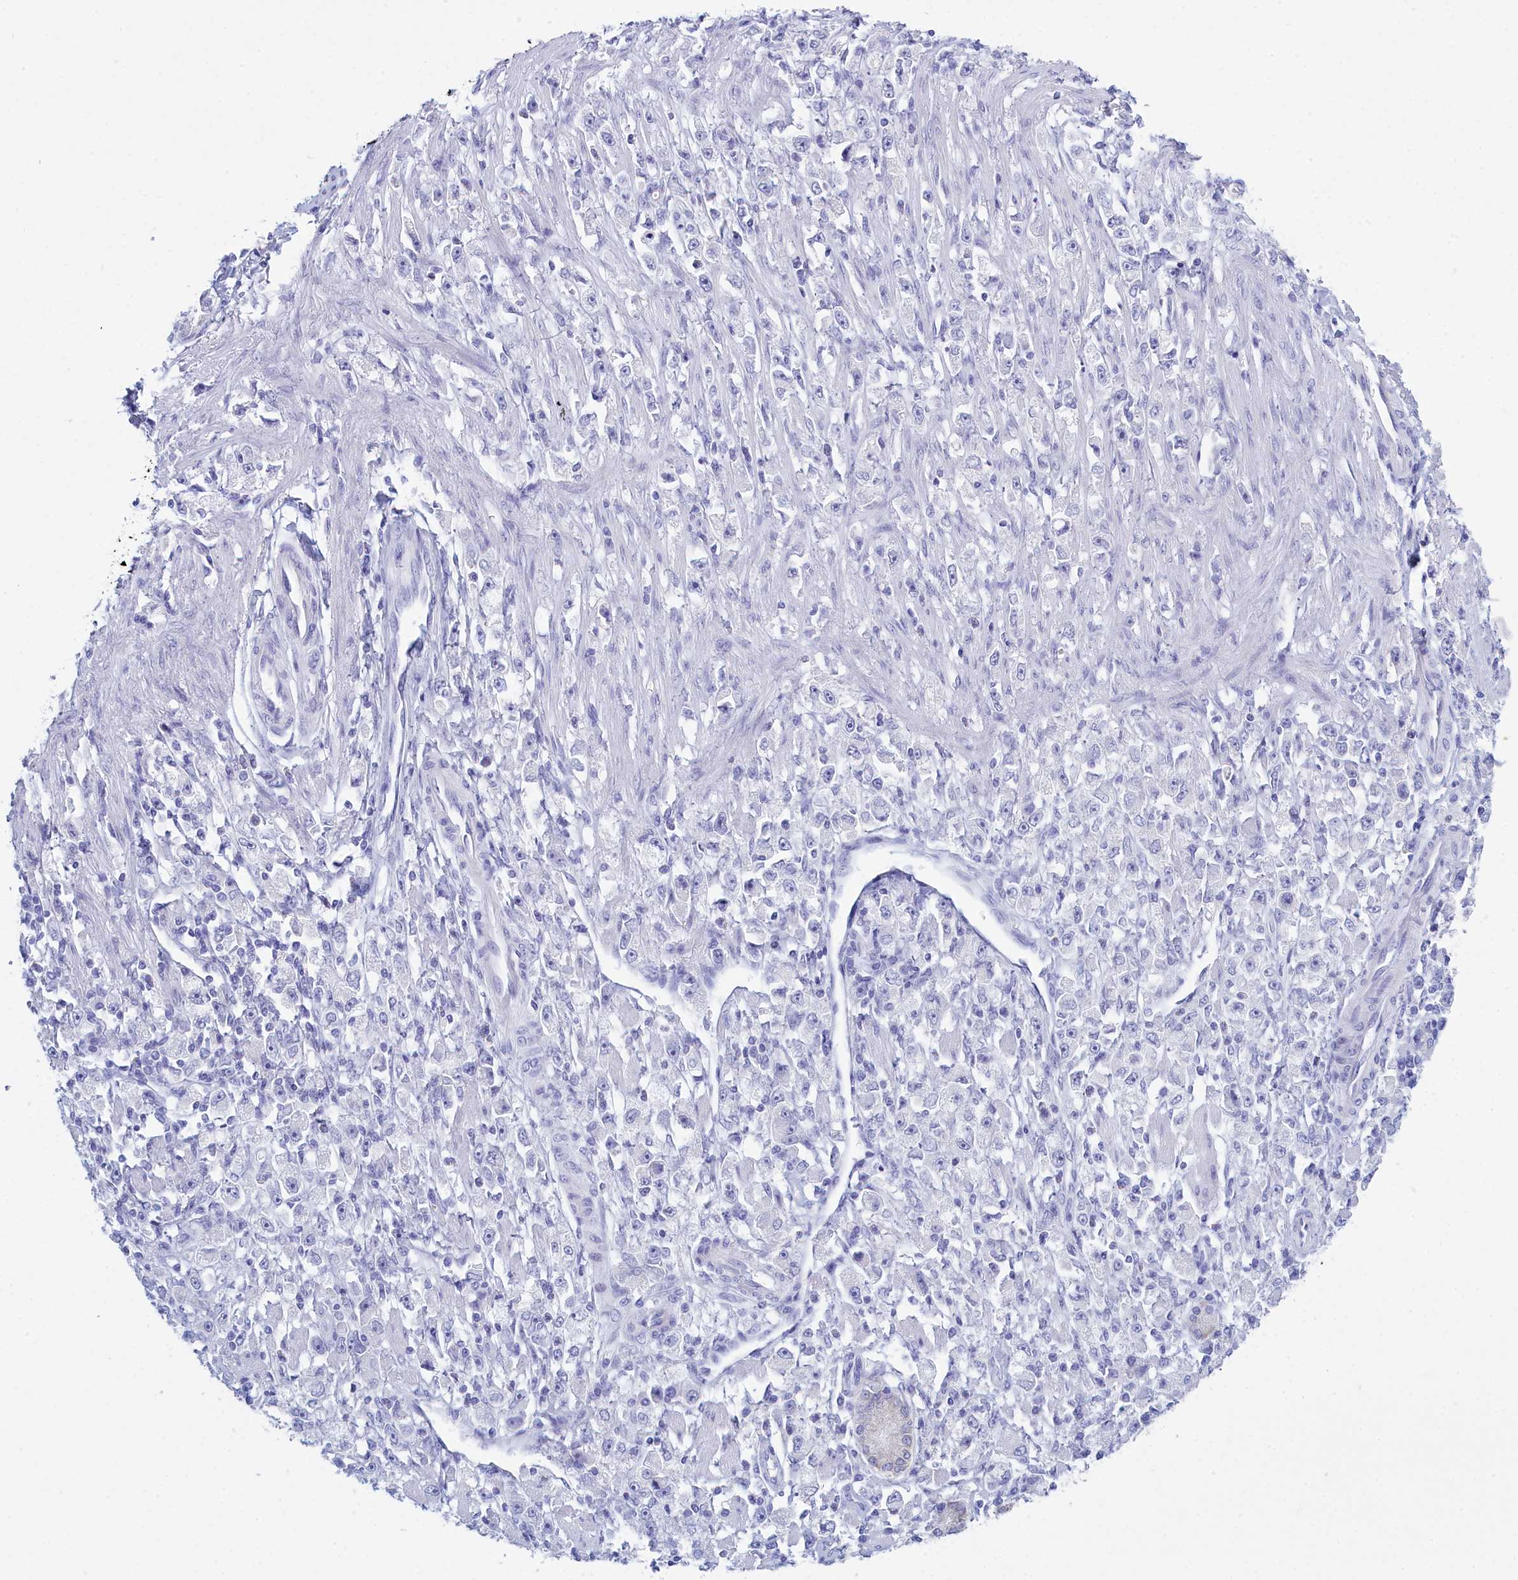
{"staining": {"intensity": "negative", "quantity": "none", "location": "none"}, "tissue": "stomach cancer", "cell_type": "Tumor cells", "image_type": "cancer", "snomed": [{"axis": "morphology", "description": "Adenocarcinoma, NOS"}, {"axis": "topography", "description": "Stomach"}], "caption": "Histopathology image shows no significant protein positivity in tumor cells of stomach cancer (adenocarcinoma). The staining is performed using DAB (3,3'-diaminobenzidine) brown chromogen with nuclei counter-stained in using hematoxylin.", "gene": "TMEM97", "patient": {"sex": "female", "age": 59}}